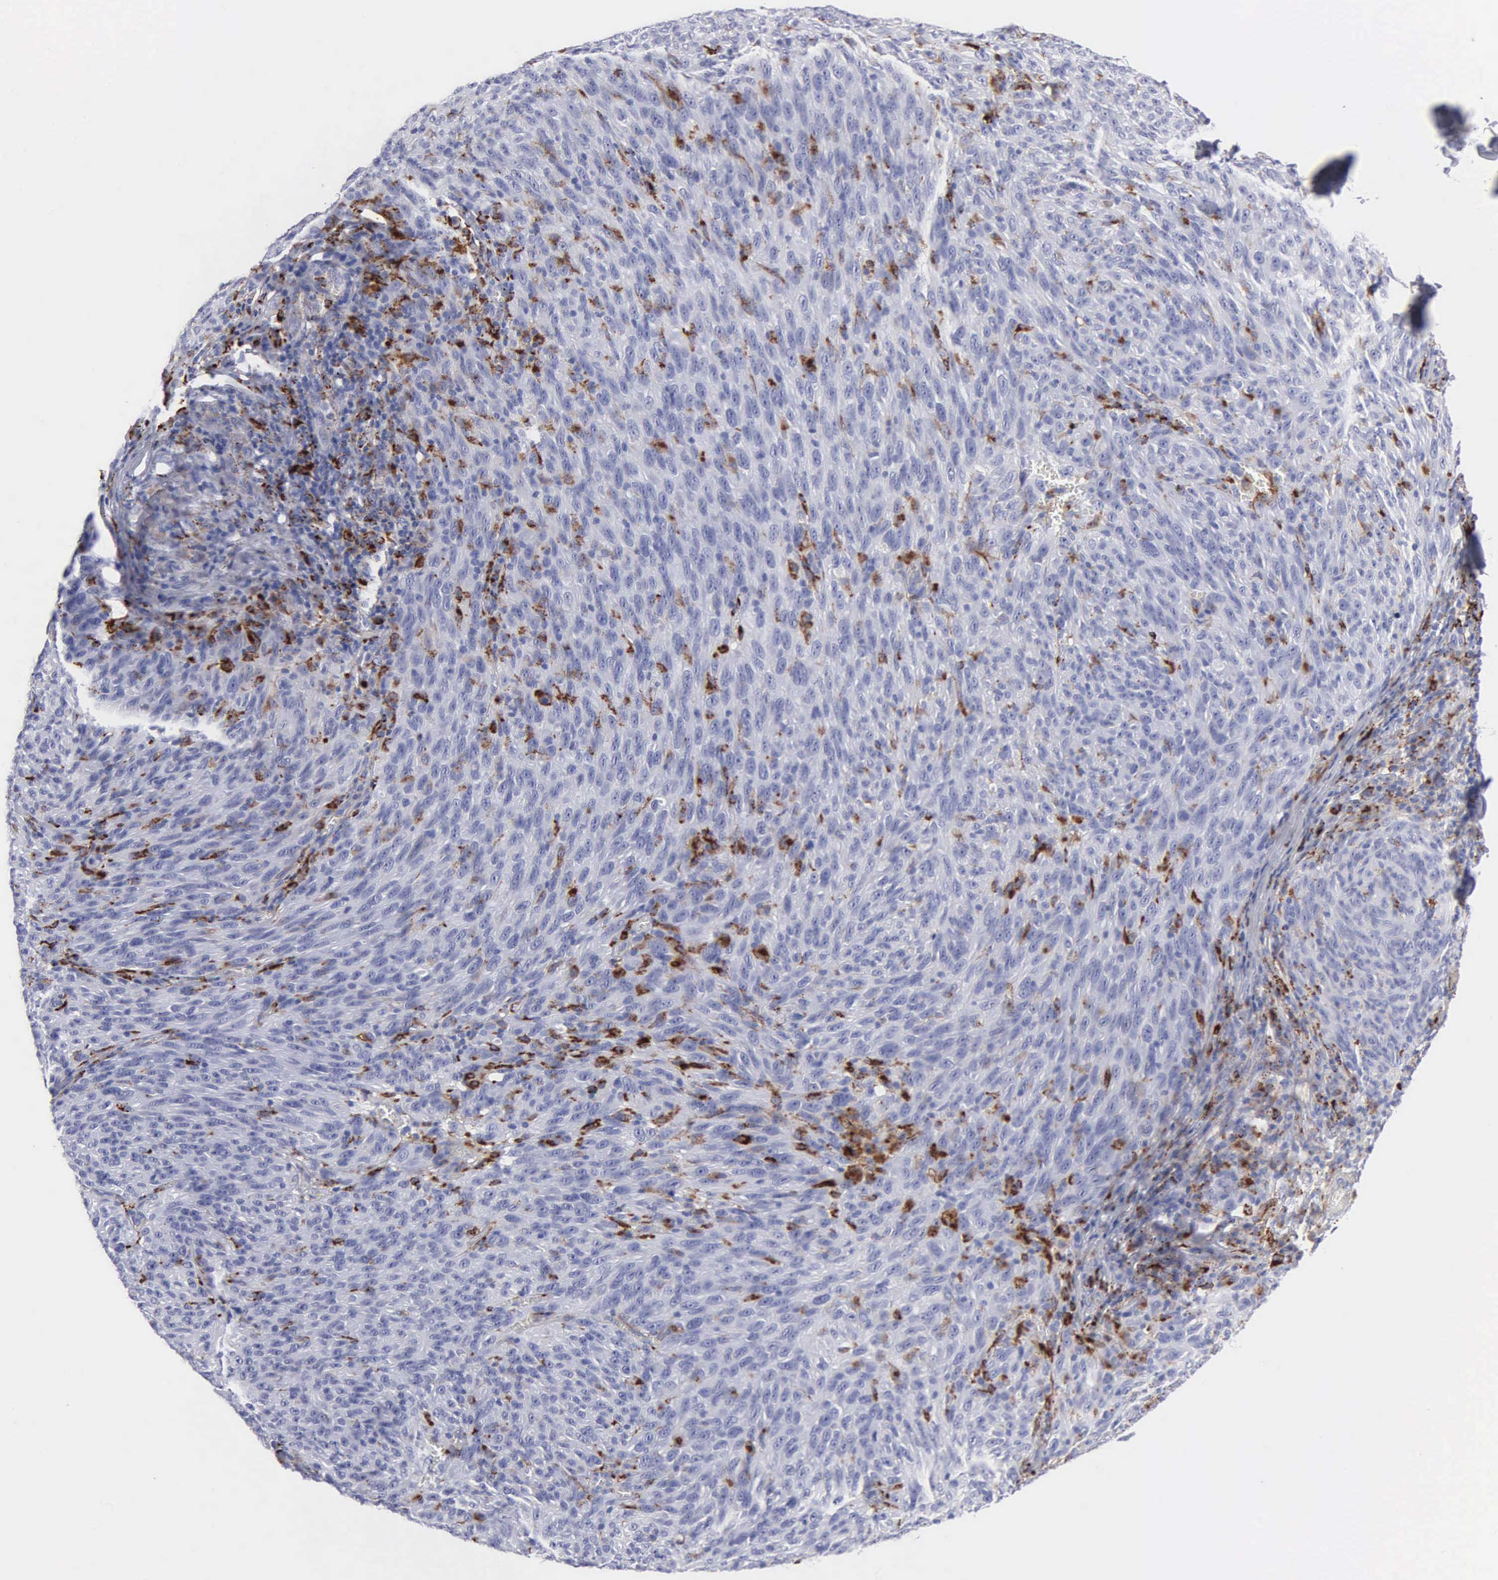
{"staining": {"intensity": "moderate", "quantity": "<25%", "location": "cytoplasmic/membranous"}, "tissue": "melanoma", "cell_type": "Tumor cells", "image_type": "cancer", "snomed": [{"axis": "morphology", "description": "Malignant melanoma, NOS"}, {"axis": "topography", "description": "Skin"}], "caption": "Protein expression analysis of melanoma reveals moderate cytoplasmic/membranous expression in approximately <25% of tumor cells.", "gene": "CTSH", "patient": {"sex": "male", "age": 76}}